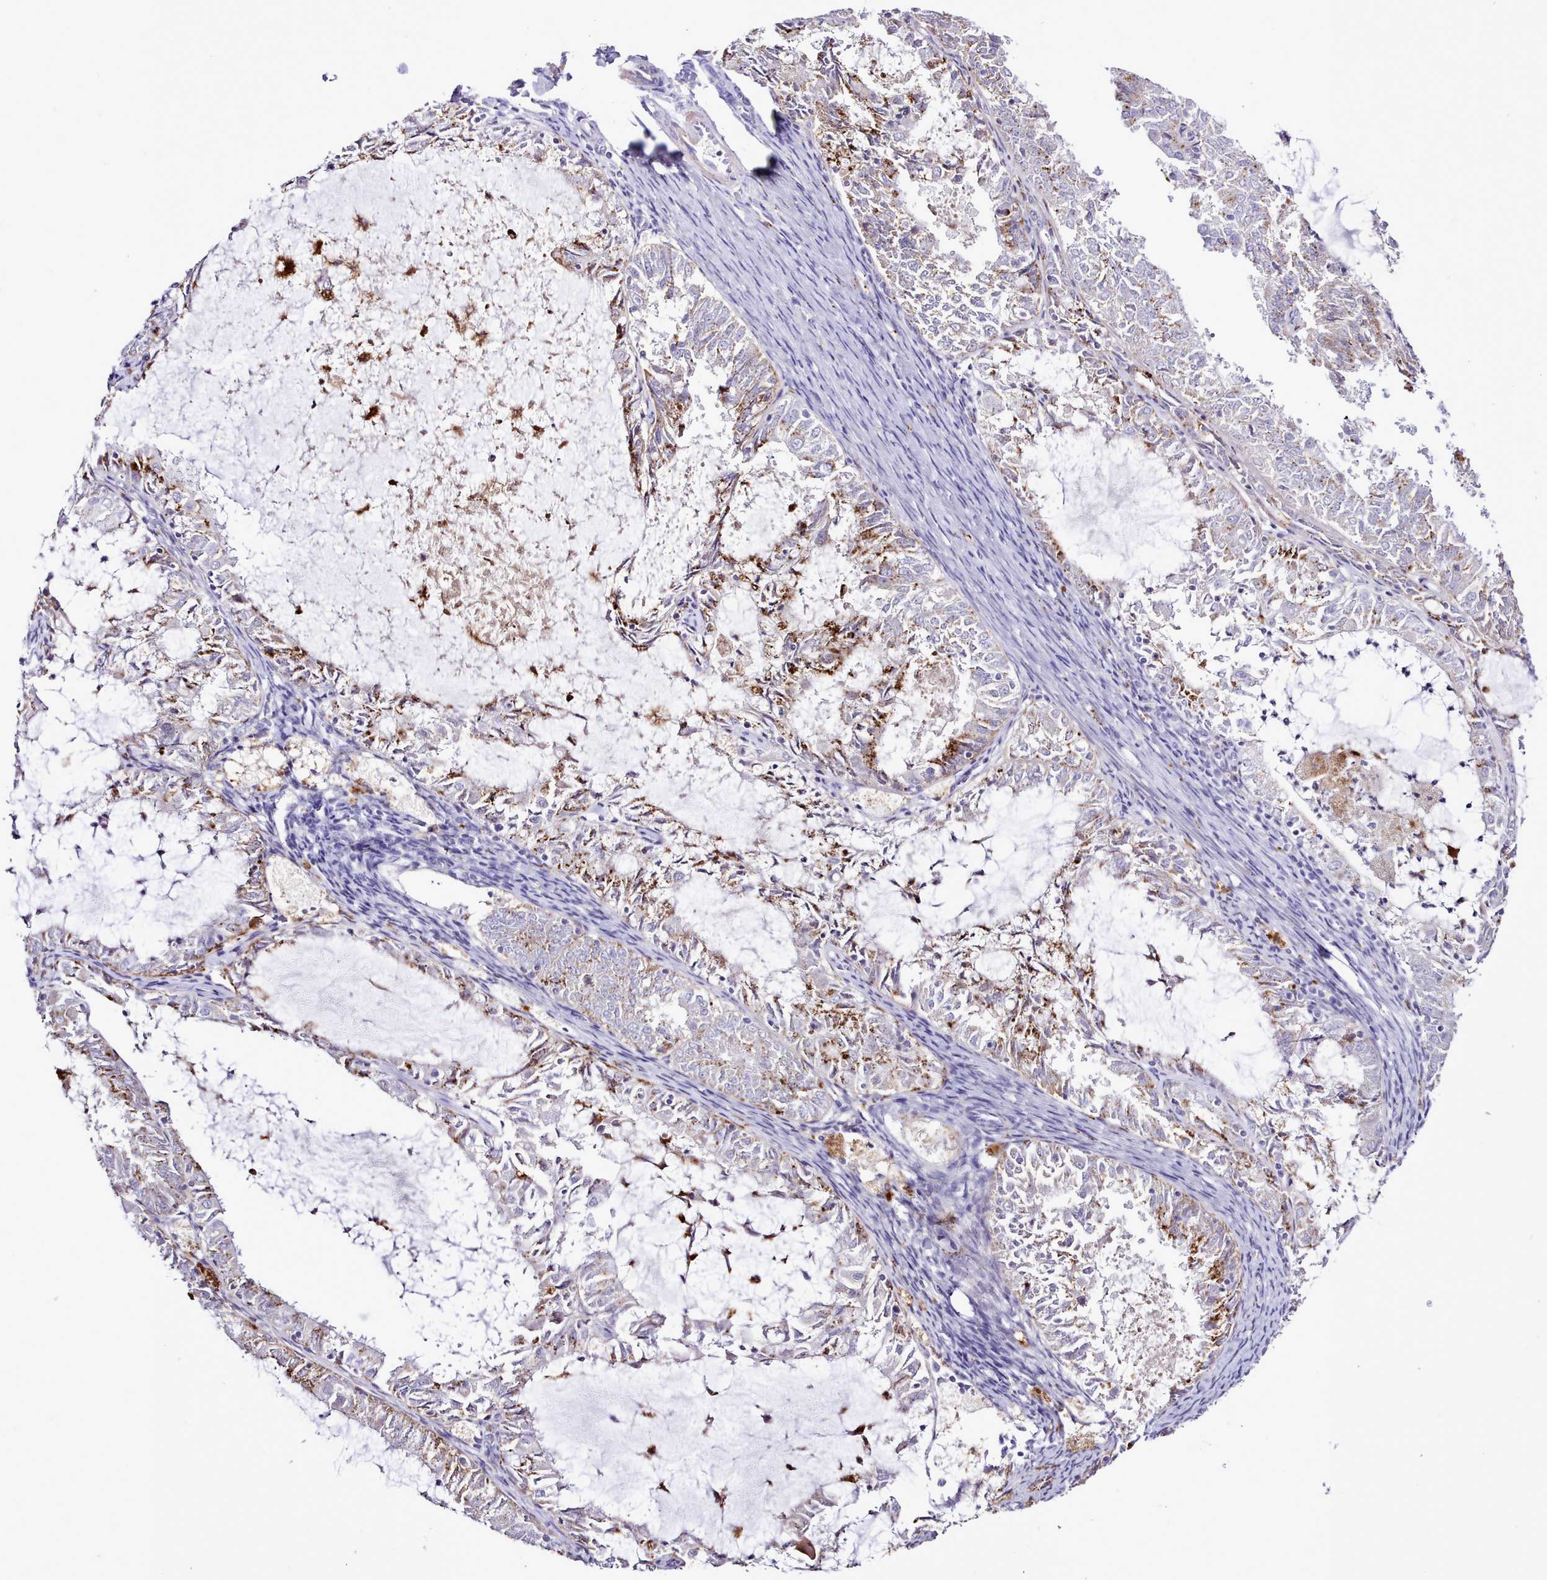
{"staining": {"intensity": "moderate", "quantity": ">75%", "location": "cytoplasmic/membranous"}, "tissue": "endometrial cancer", "cell_type": "Tumor cells", "image_type": "cancer", "snomed": [{"axis": "morphology", "description": "Adenocarcinoma, NOS"}, {"axis": "topography", "description": "Endometrium"}], "caption": "Human endometrial adenocarcinoma stained with a protein marker shows moderate staining in tumor cells.", "gene": "SRD5A1", "patient": {"sex": "female", "age": 57}}